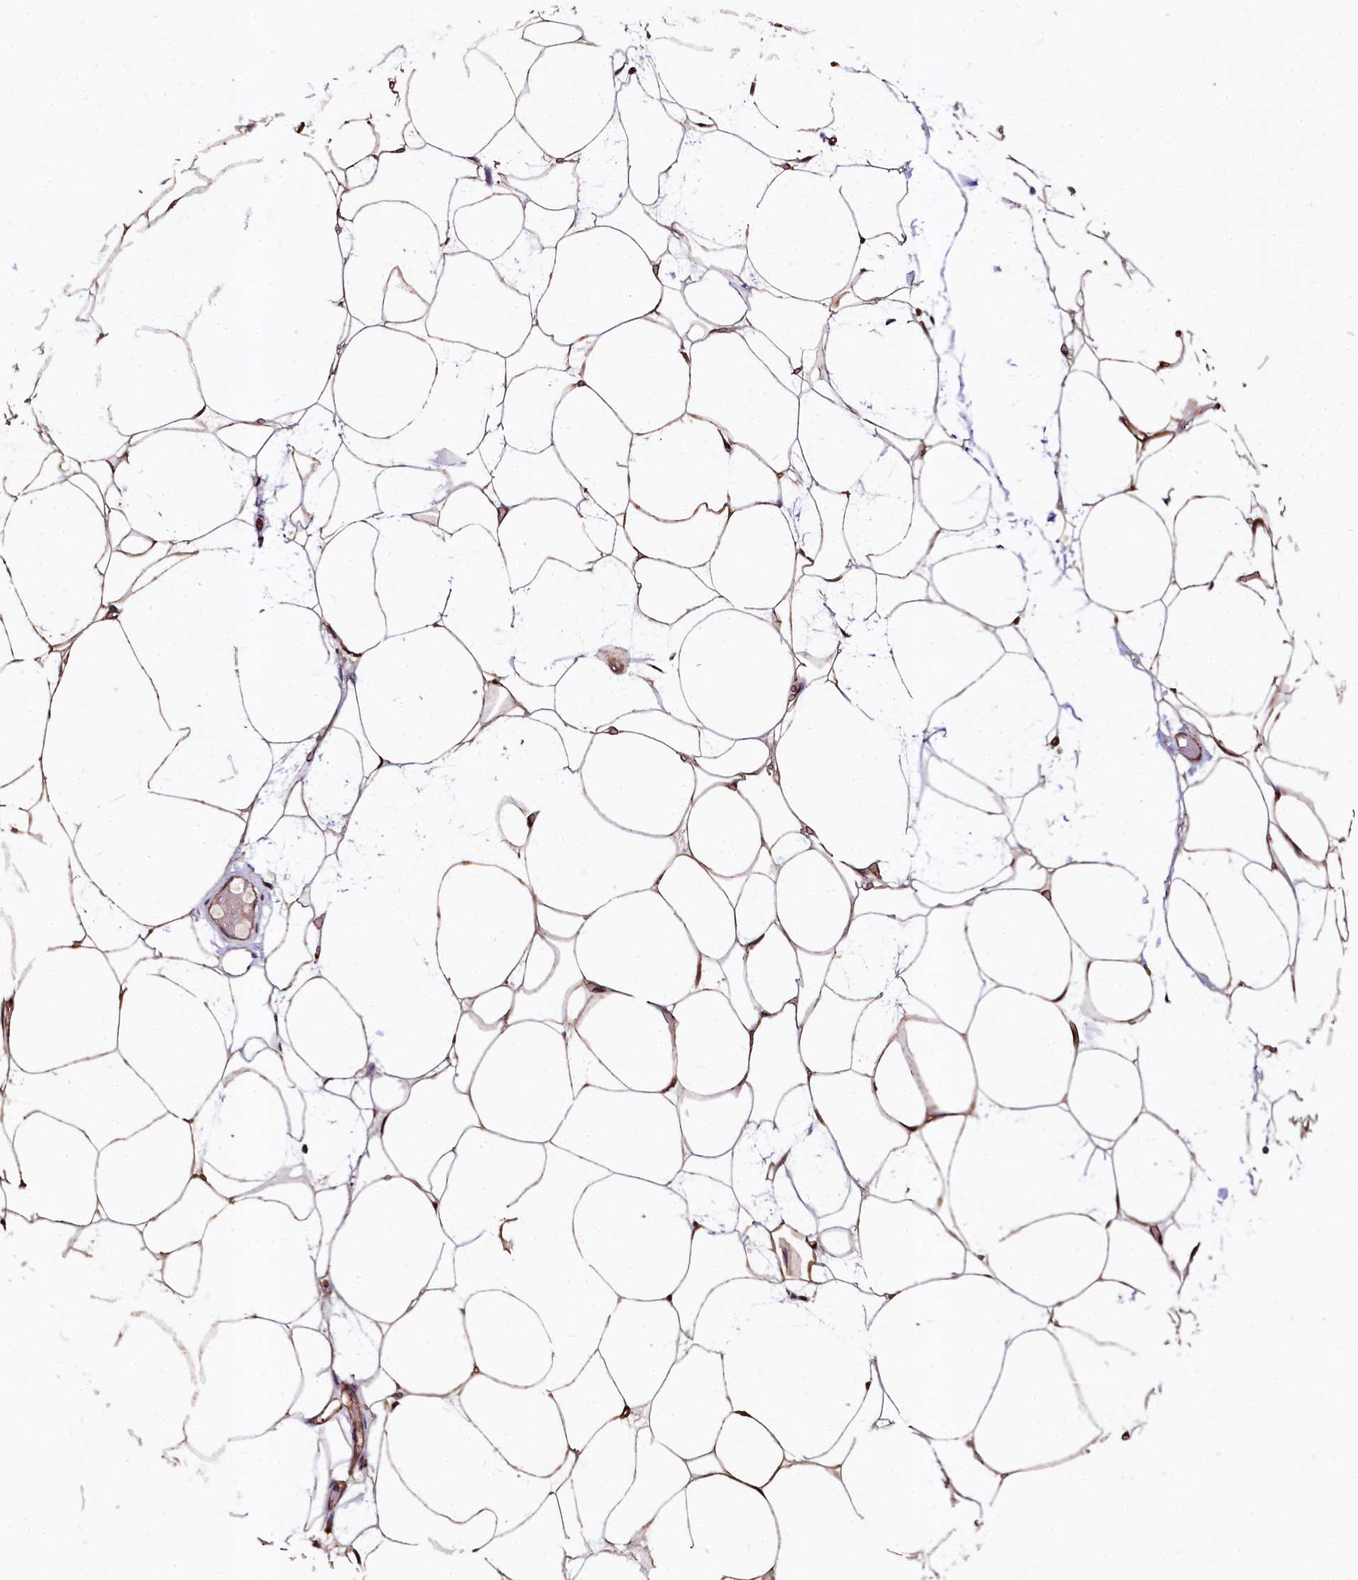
{"staining": {"intensity": "moderate", "quantity": "25%-75%", "location": "cytoplasmic/membranous"}, "tissue": "adipose tissue", "cell_type": "Adipocytes", "image_type": "normal", "snomed": [{"axis": "morphology", "description": "Normal tissue, NOS"}, {"axis": "topography", "description": "Breast"}], "caption": "A high-resolution histopathology image shows IHC staining of normal adipose tissue, which exhibits moderate cytoplasmic/membranous staining in approximately 25%-75% of adipocytes. The staining was performed using DAB (3,3'-diaminobenzidine) to visualize the protein expression in brown, while the nuclei were stained in blue with hematoxylin (Magnification: 20x).", "gene": "SPRYD3", "patient": {"sex": "female", "age": 23}}